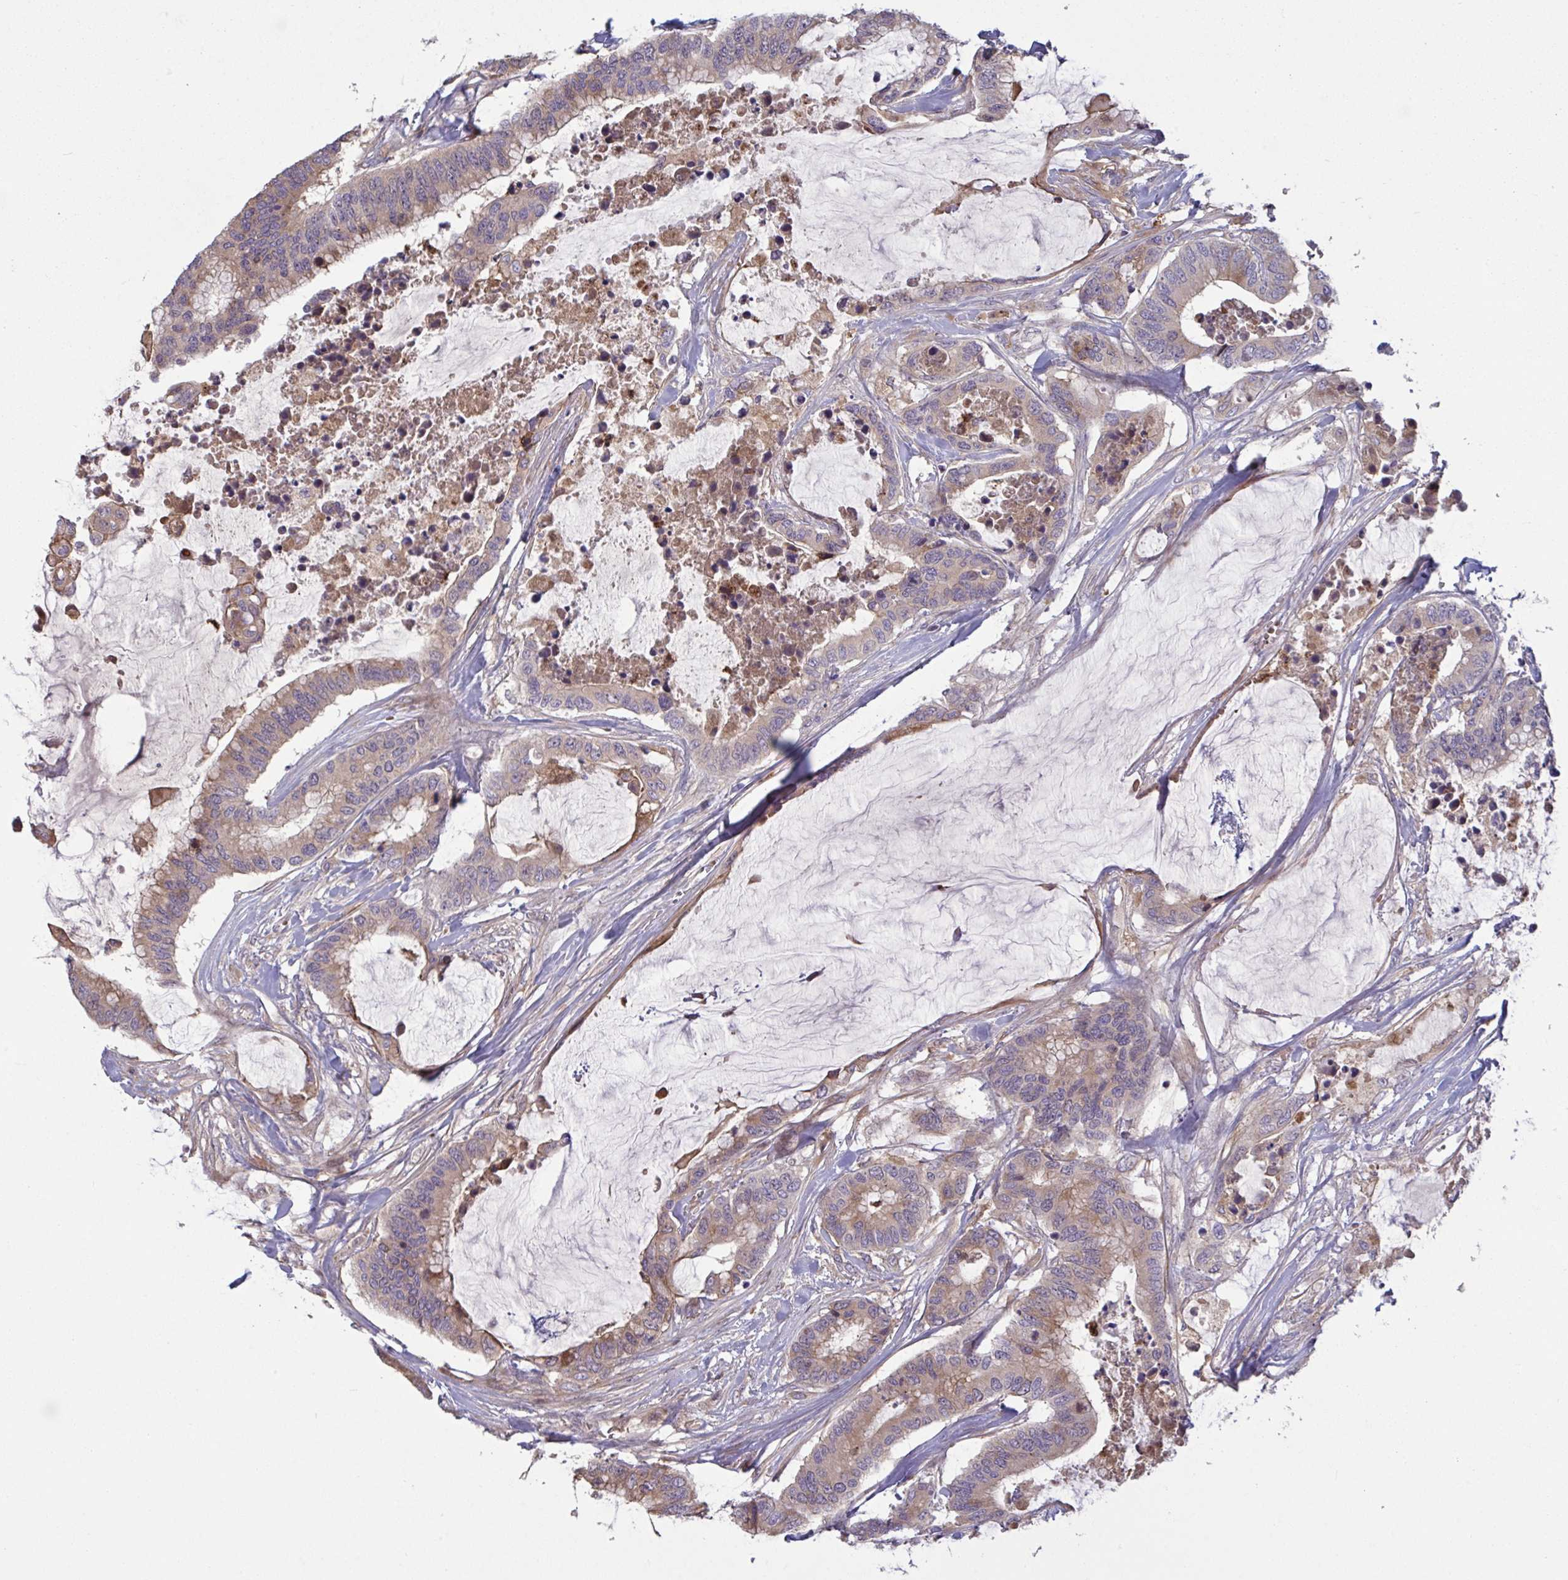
{"staining": {"intensity": "moderate", "quantity": ">75%", "location": "cytoplasmic/membranous"}, "tissue": "colorectal cancer", "cell_type": "Tumor cells", "image_type": "cancer", "snomed": [{"axis": "morphology", "description": "Adenocarcinoma, NOS"}, {"axis": "topography", "description": "Rectum"}], "caption": "Colorectal cancer (adenocarcinoma) stained with IHC reveals moderate cytoplasmic/membranous positivity in about >75% of tumor cells. (Brightfield microscopy of DAB IHC at high magnification).", "gene": "IL1R1", "patient": {"sex": "female", "age": 59}}